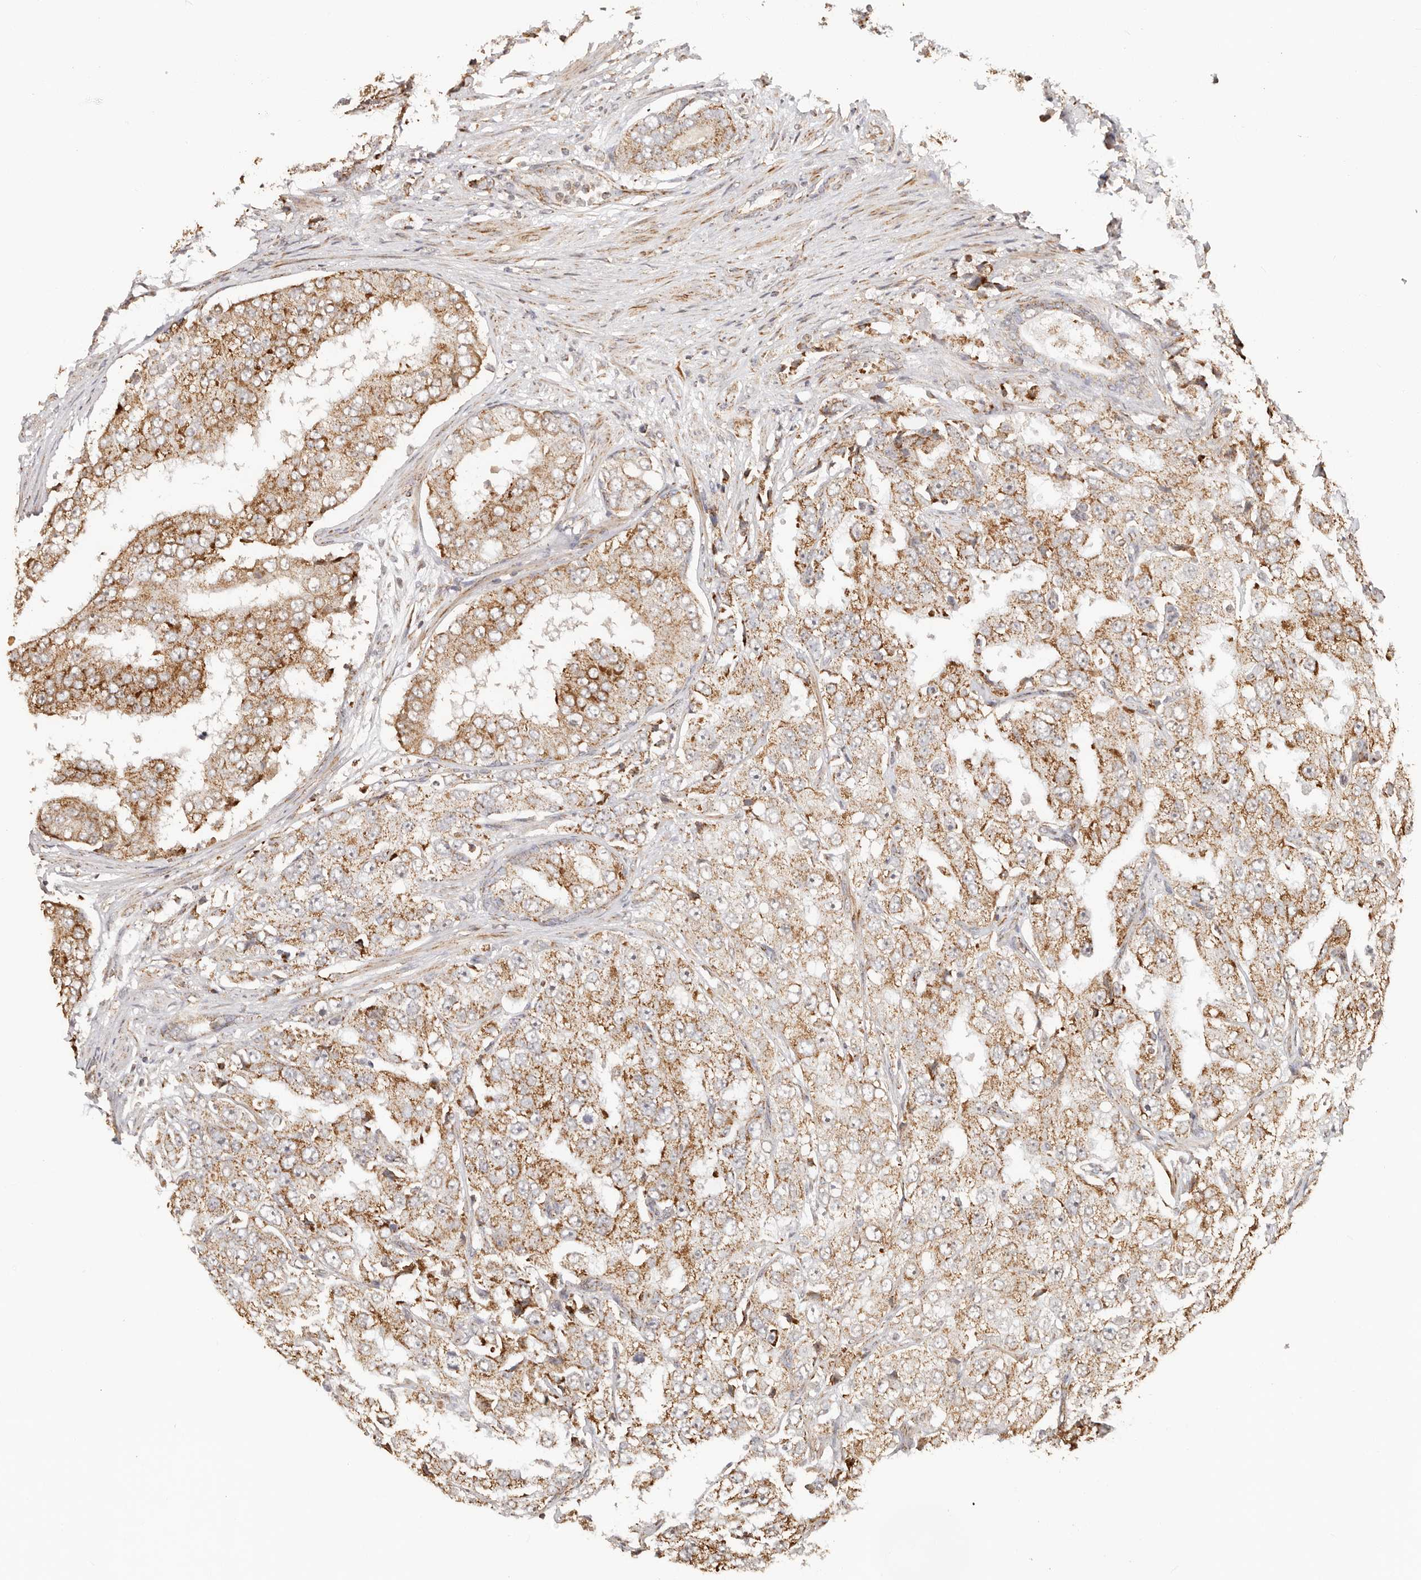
{"staining": {"intensity": "moderate", "quantity": ">75%", "location": "cytoplasmic/membranous"}, "tissue": "prostate cancer", "cell_type": "Tumor cells", "image_type": "cancer", "snomed": [{"axis": "morphology", "description": "Adenocarcinoma, High grade"}, {"axis": "topography", "description": "Prostate"}], "caption": "Adenocarcinoma (high-grade) (prostate) tissue exhibits moderate cytoplasmic/membranous expression in about >75% of tumor cells", "gene": "NDUFB11", "patient": {"sex": "male", "age": 58}}